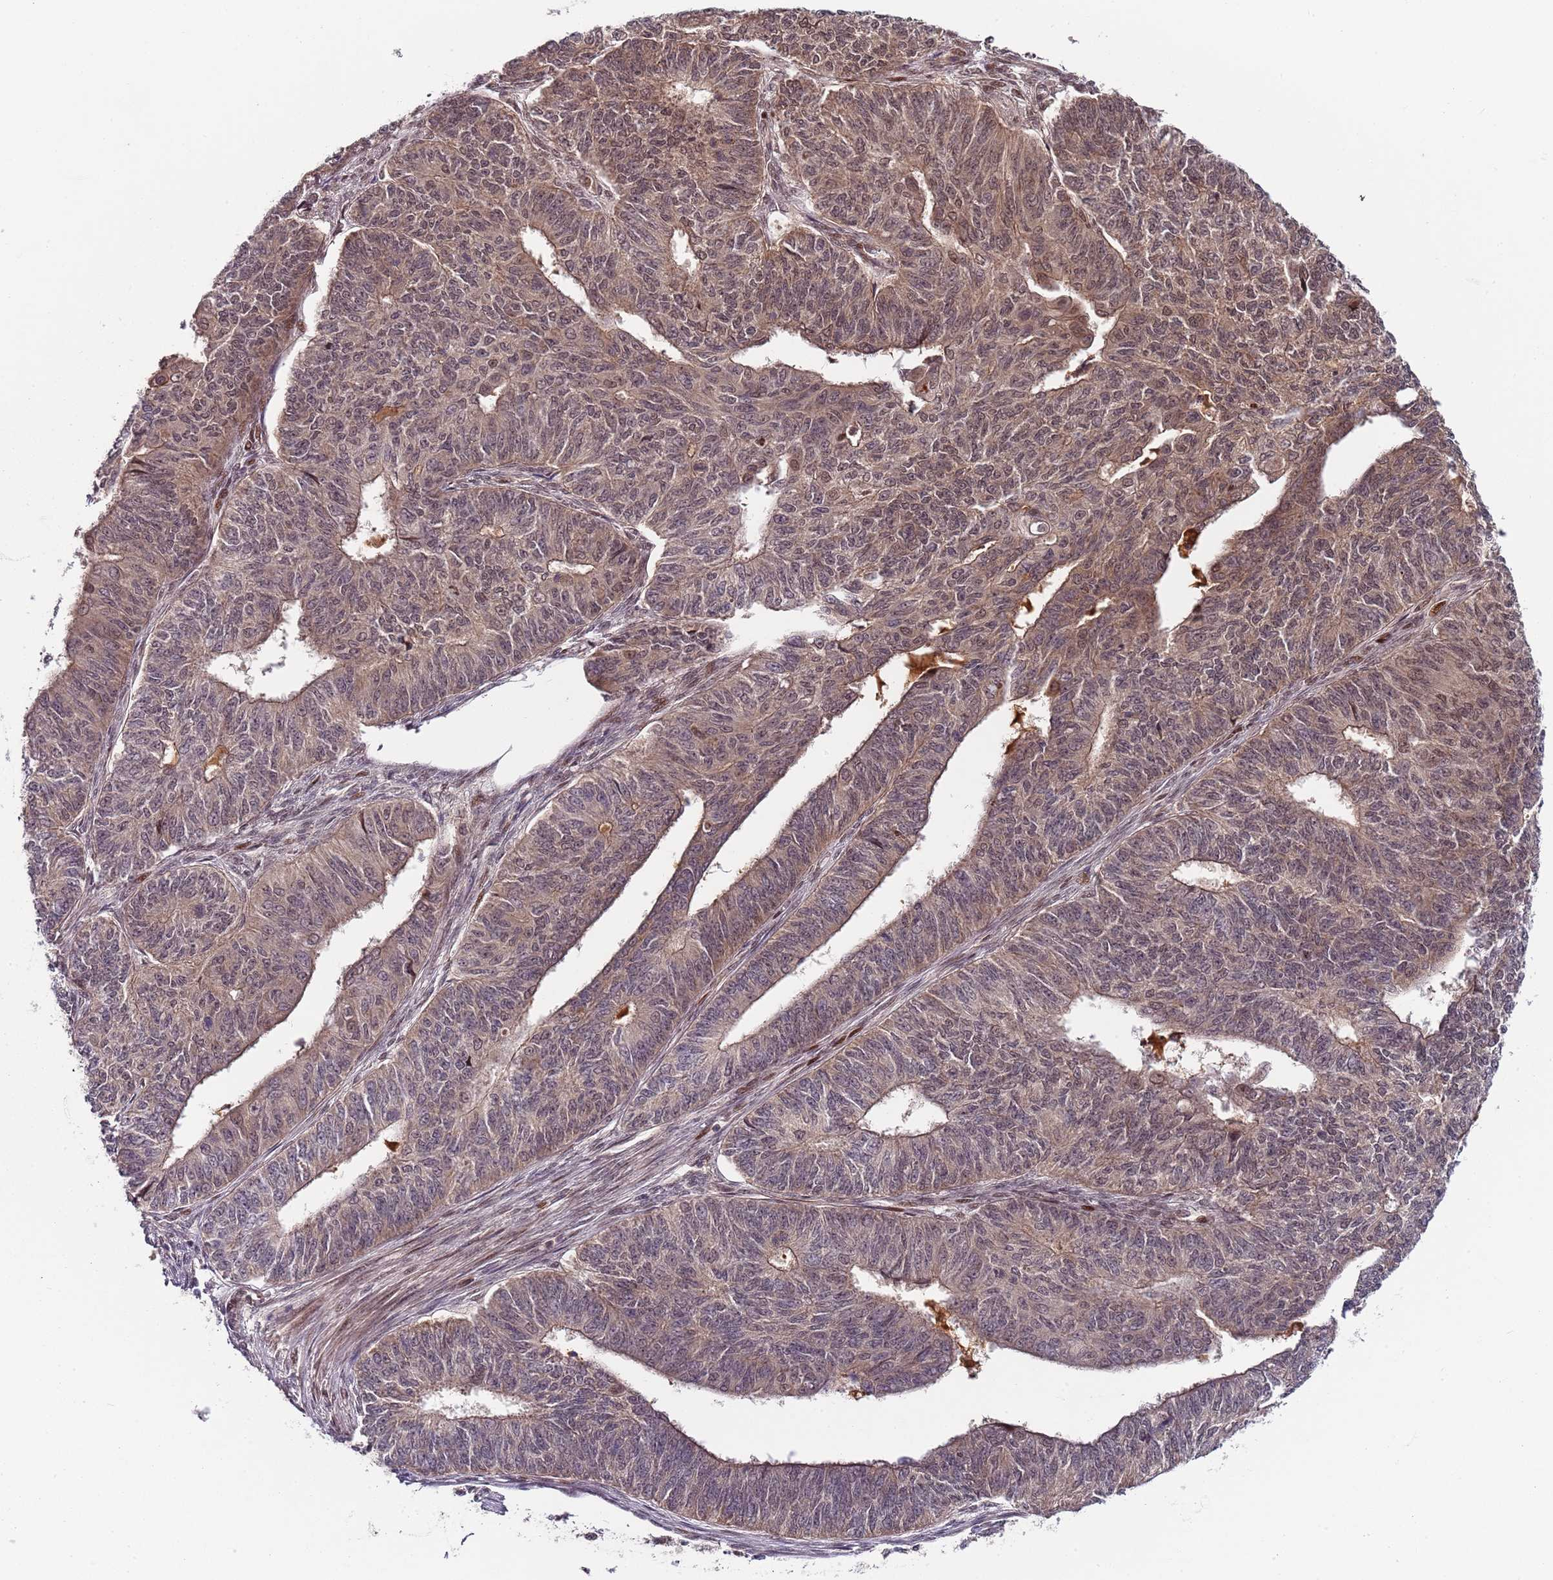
{"staining": {"intensity": "weak", "quantity": "<25%", "location": "cytoplasmic/membranous"}, "tissue": "endometrial cancer", "cell_type": "Tumor cells", "image_type": "cancer", "snomed": [{"axis": "morphology", "description": "Adenocarcinoma, NOS"}, {"axis": "topography", "description": "Endometrium"}], "caption": "Tumor cells are negative for brown protein staining in adenocarcinoma (endometrial). Nuclei are stained in blue.", "gene": "EDC3", "patient": {"sex": "female", "age": 32}}